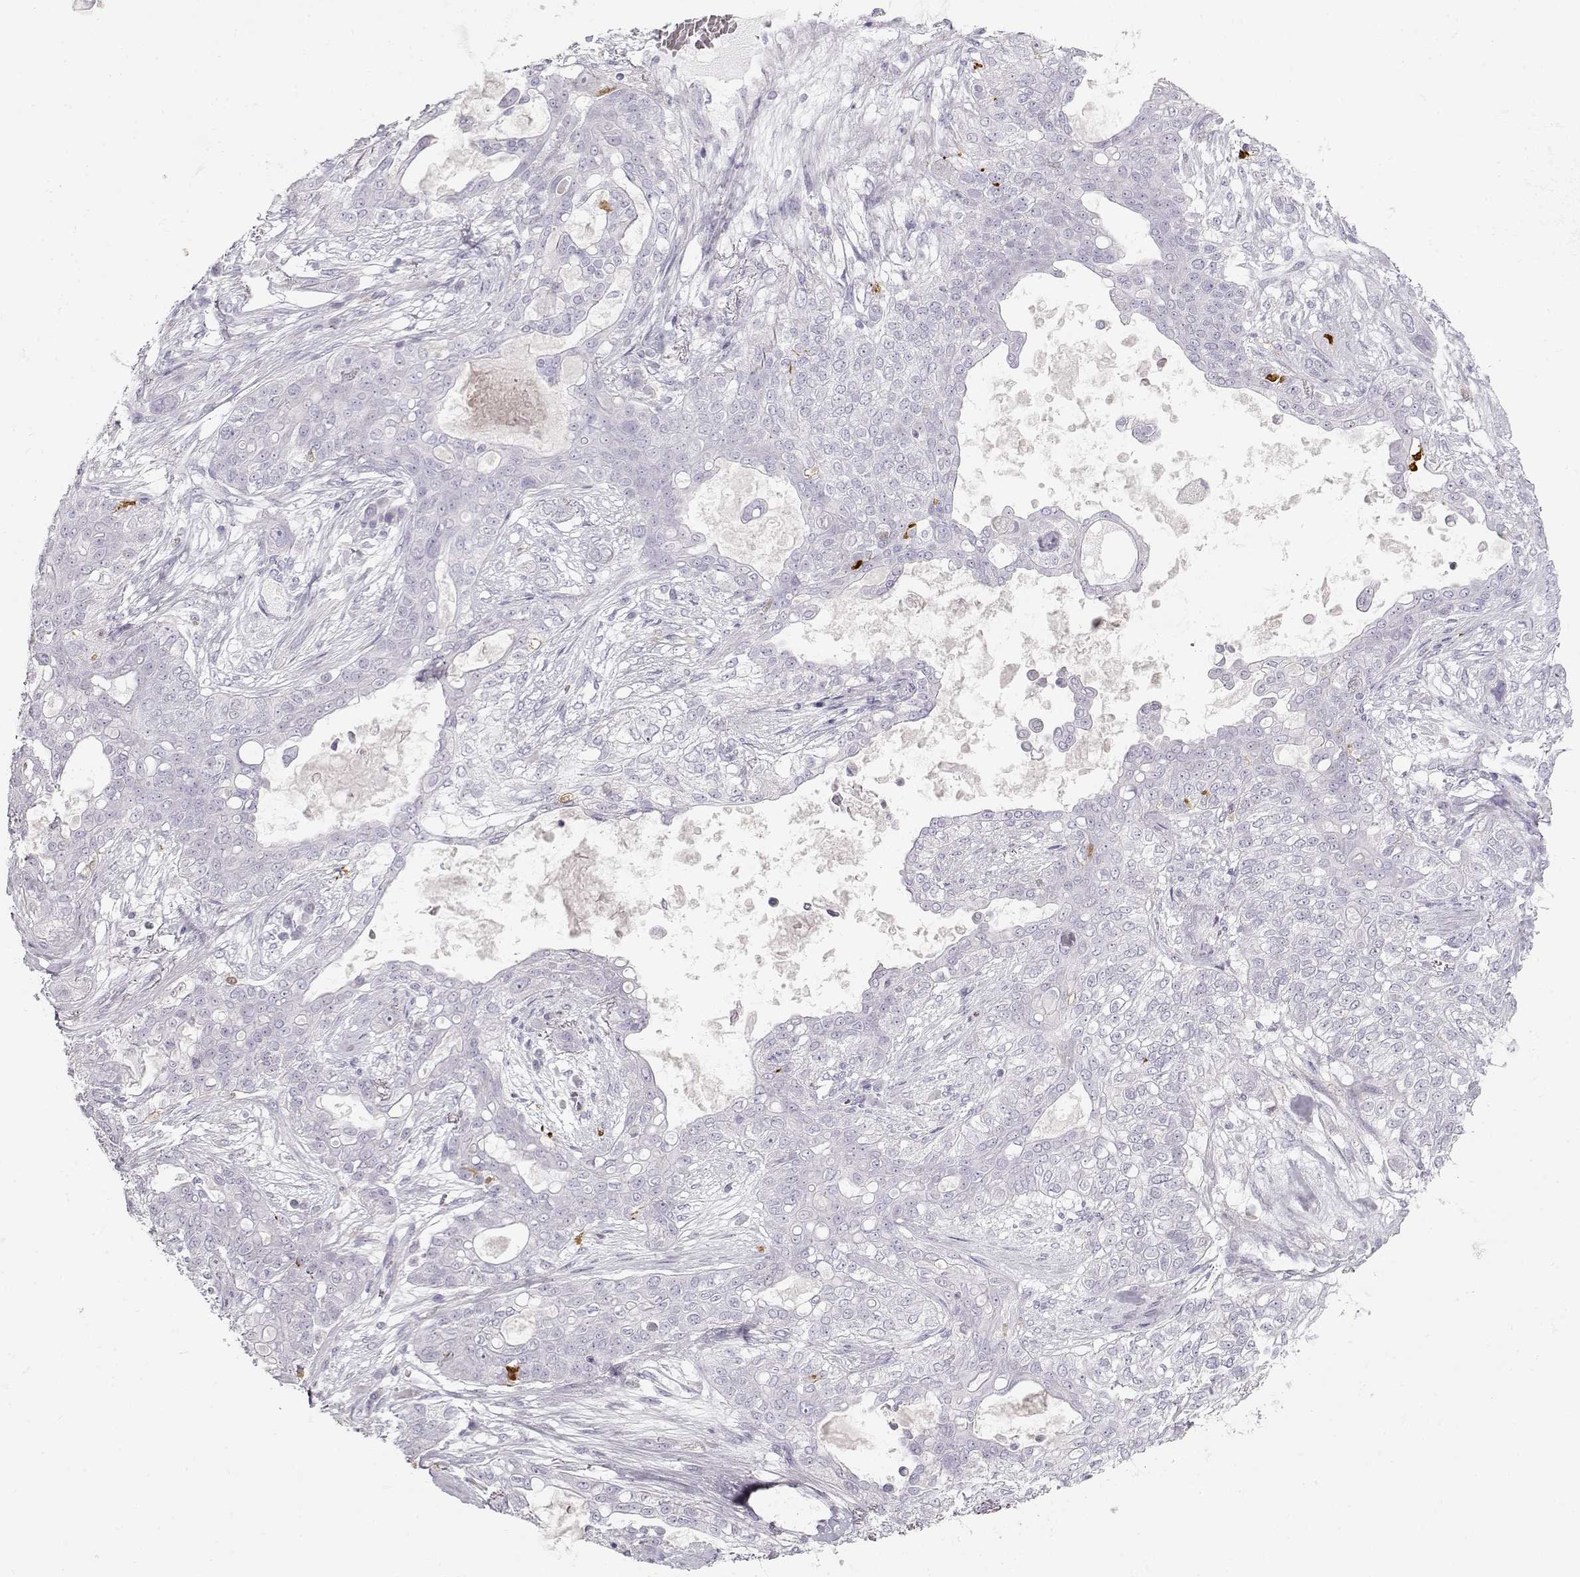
{"staining": {"intensity": "negative", "quantity": "none", "location": "none"}, "tissue": "lung cancer", "cell_type": "Tumor cells", "image_type": "cancer", "snomed": [{"axis": "morphology", "description": "Squamous cell carcinoma, NOS"}, {"axis": "topography", "description": "Lung"}], "caption": "The IHC micrograph has no significant expression in tumor cells of lung cancer tissue. (DAB immunohistochemistry (IHC) visualized using brightfield microscopy, high magnification).", "gene": "S100B", "patient": {"sex": "female", "age": 70}}